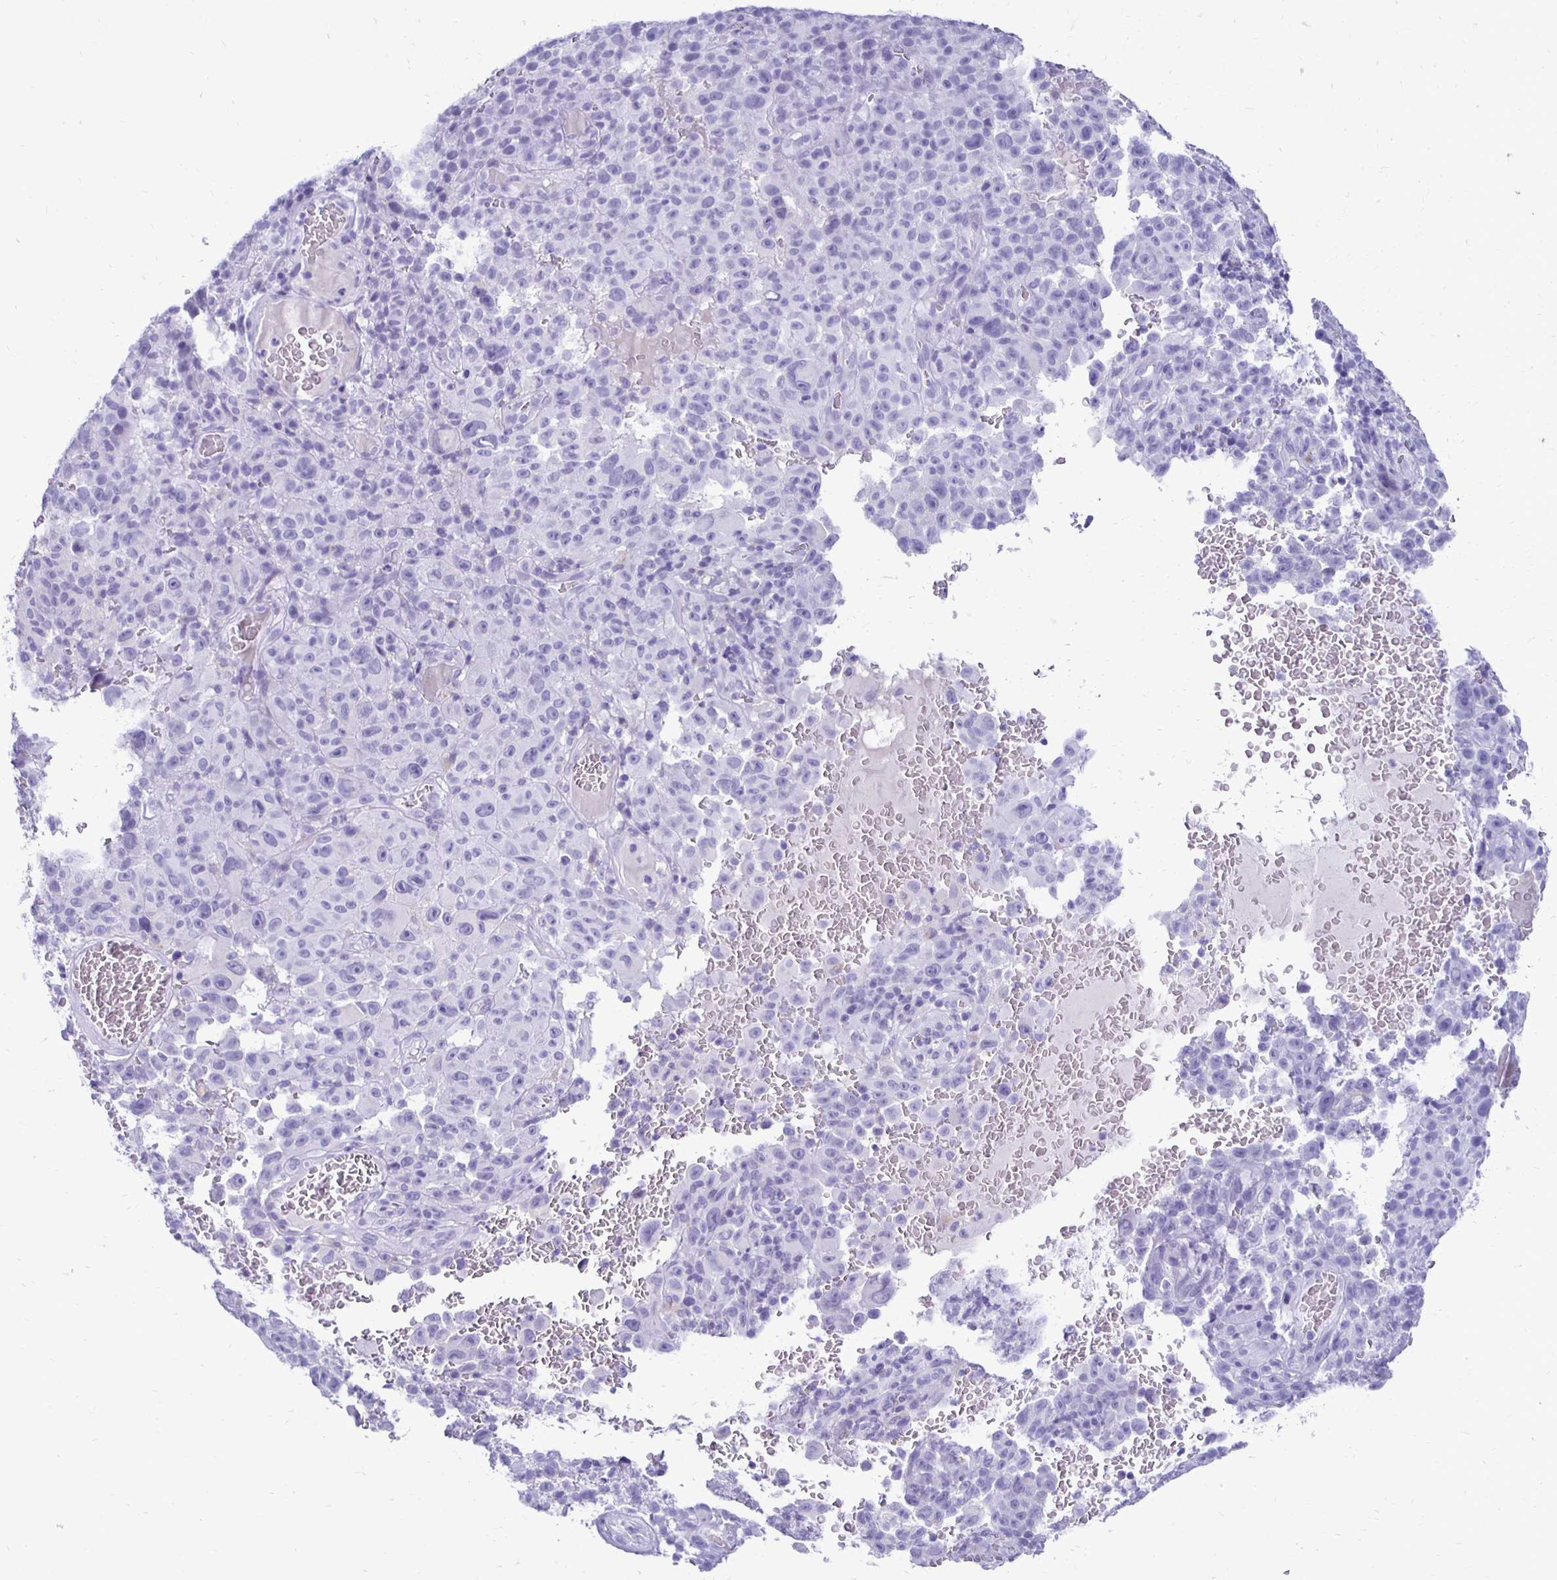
{"staining": {"intensity": "negative", "quantity": "none", "location": "none"}, "tissue": "melanoma", "cell_type": "Tumor cells", "image_type": "cancer", "snomed": [{"axis": "morphology", "description": "Malignant melanoma, NOS"}, {"axis": "topography", "description": "Skin"}], "caption": "High magnification brightfield microscopy of melanoma stained with DAB (3,3'-diaminobenzidine) (brown) and counterstained with hematoxylin (blue): tumor cells show no significant expression.", "gene": "CST5", "patient": {"sex": "female", "age": 82}}